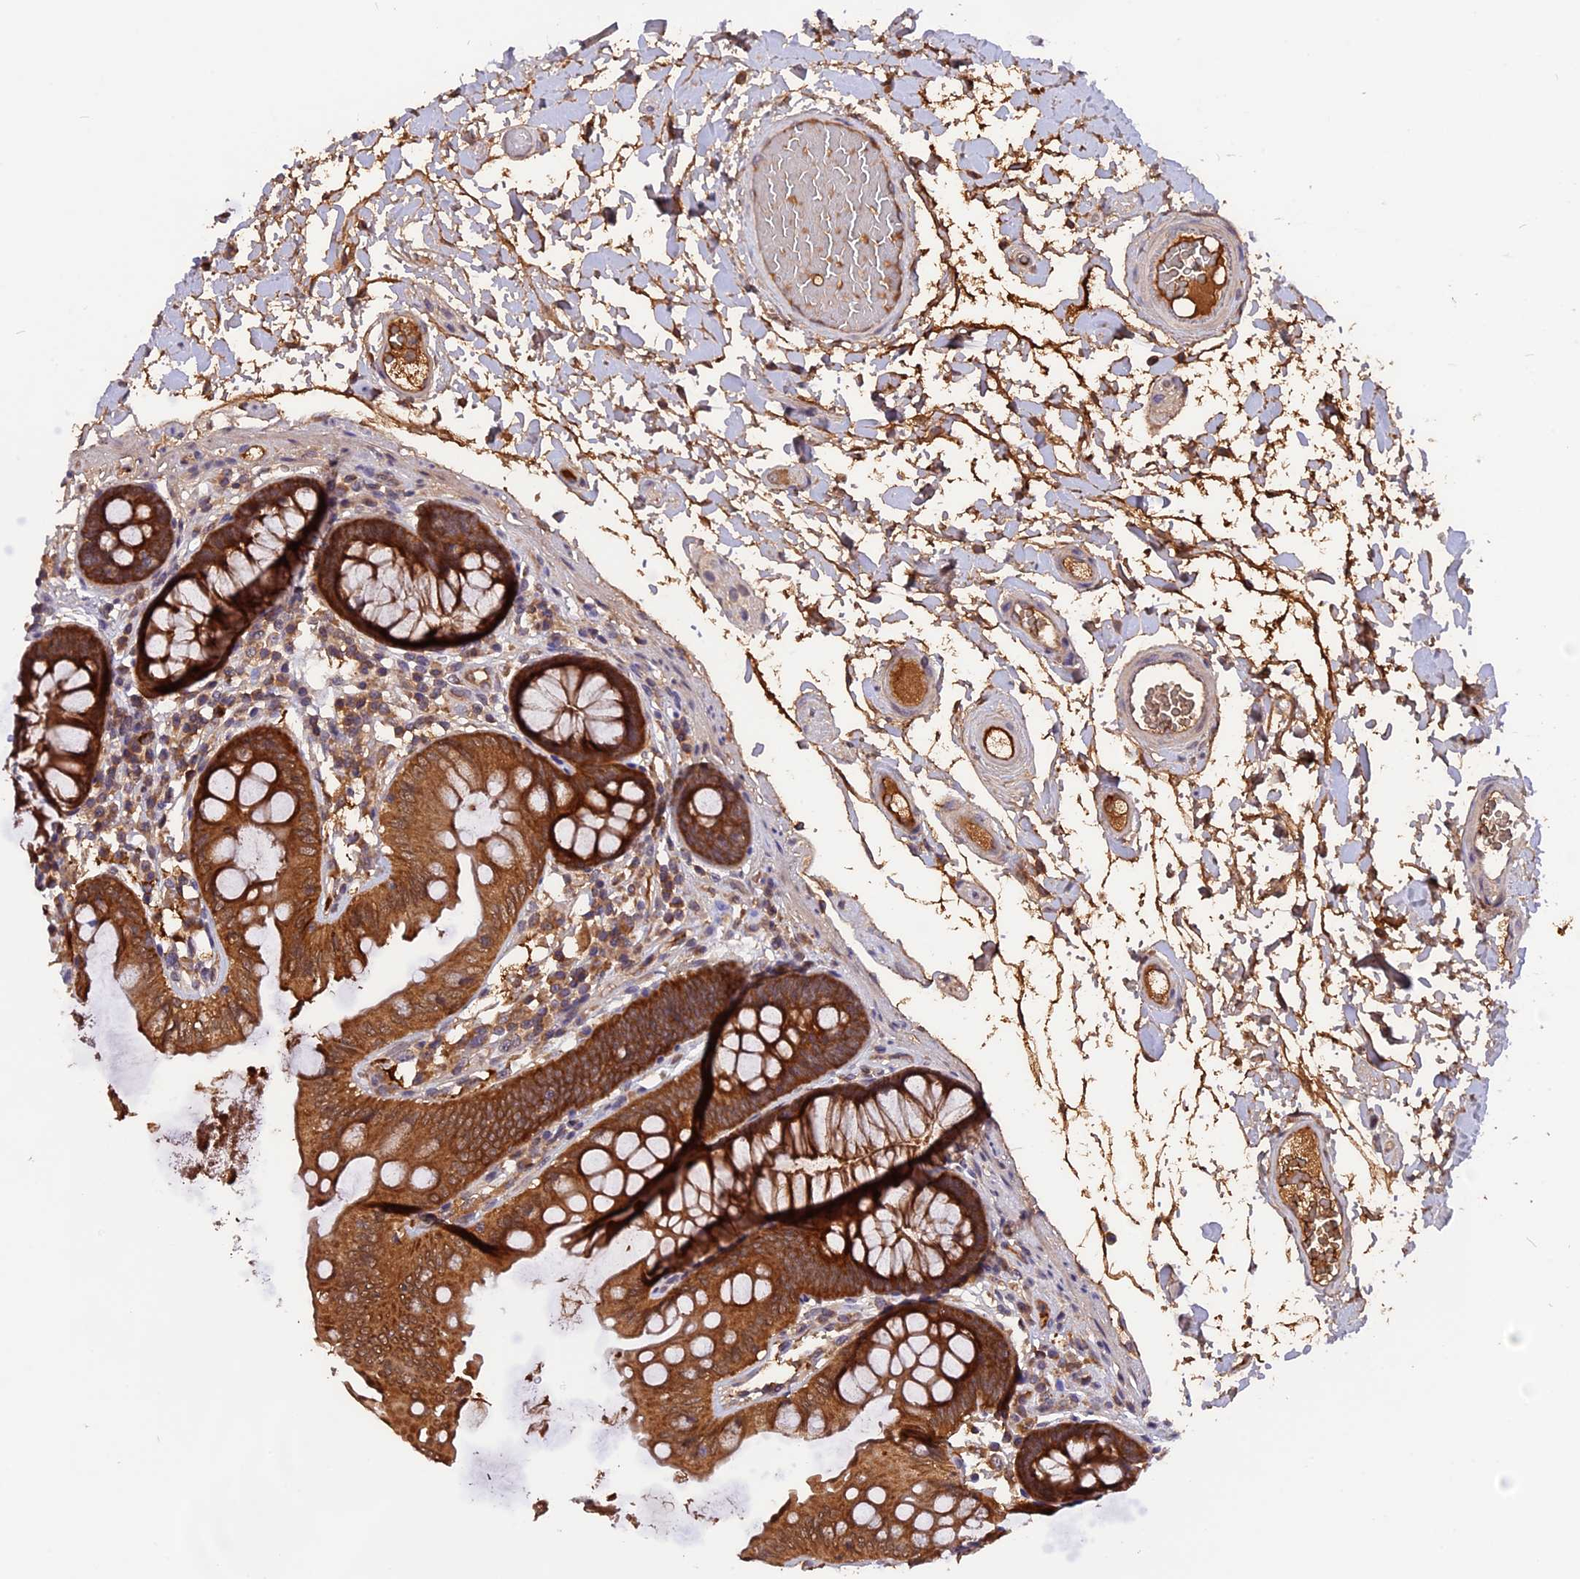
{"staining": {"intensity": "negative", "quantity": "none", "location": "none"}, "tissue": "colon", "cell_type": "Endothelial cells", "image_type": "normal", "snomed": [{"axis": "morphology", "description": "Normal tissue, NOS"}, {"axis": "topography", "description": "Colon"}], "caption": "Immunohistochemistry photomicrograph of benign human colon stained for a protein (brown), which shows no staining in endothelial cells. (DAB (3,3'-diaminobenzidine) immunohistochemistry visualized using brightfield microscopy, high magnification).", "gene": "MARK4", "patient": {"sex": "male", "age": 84}}